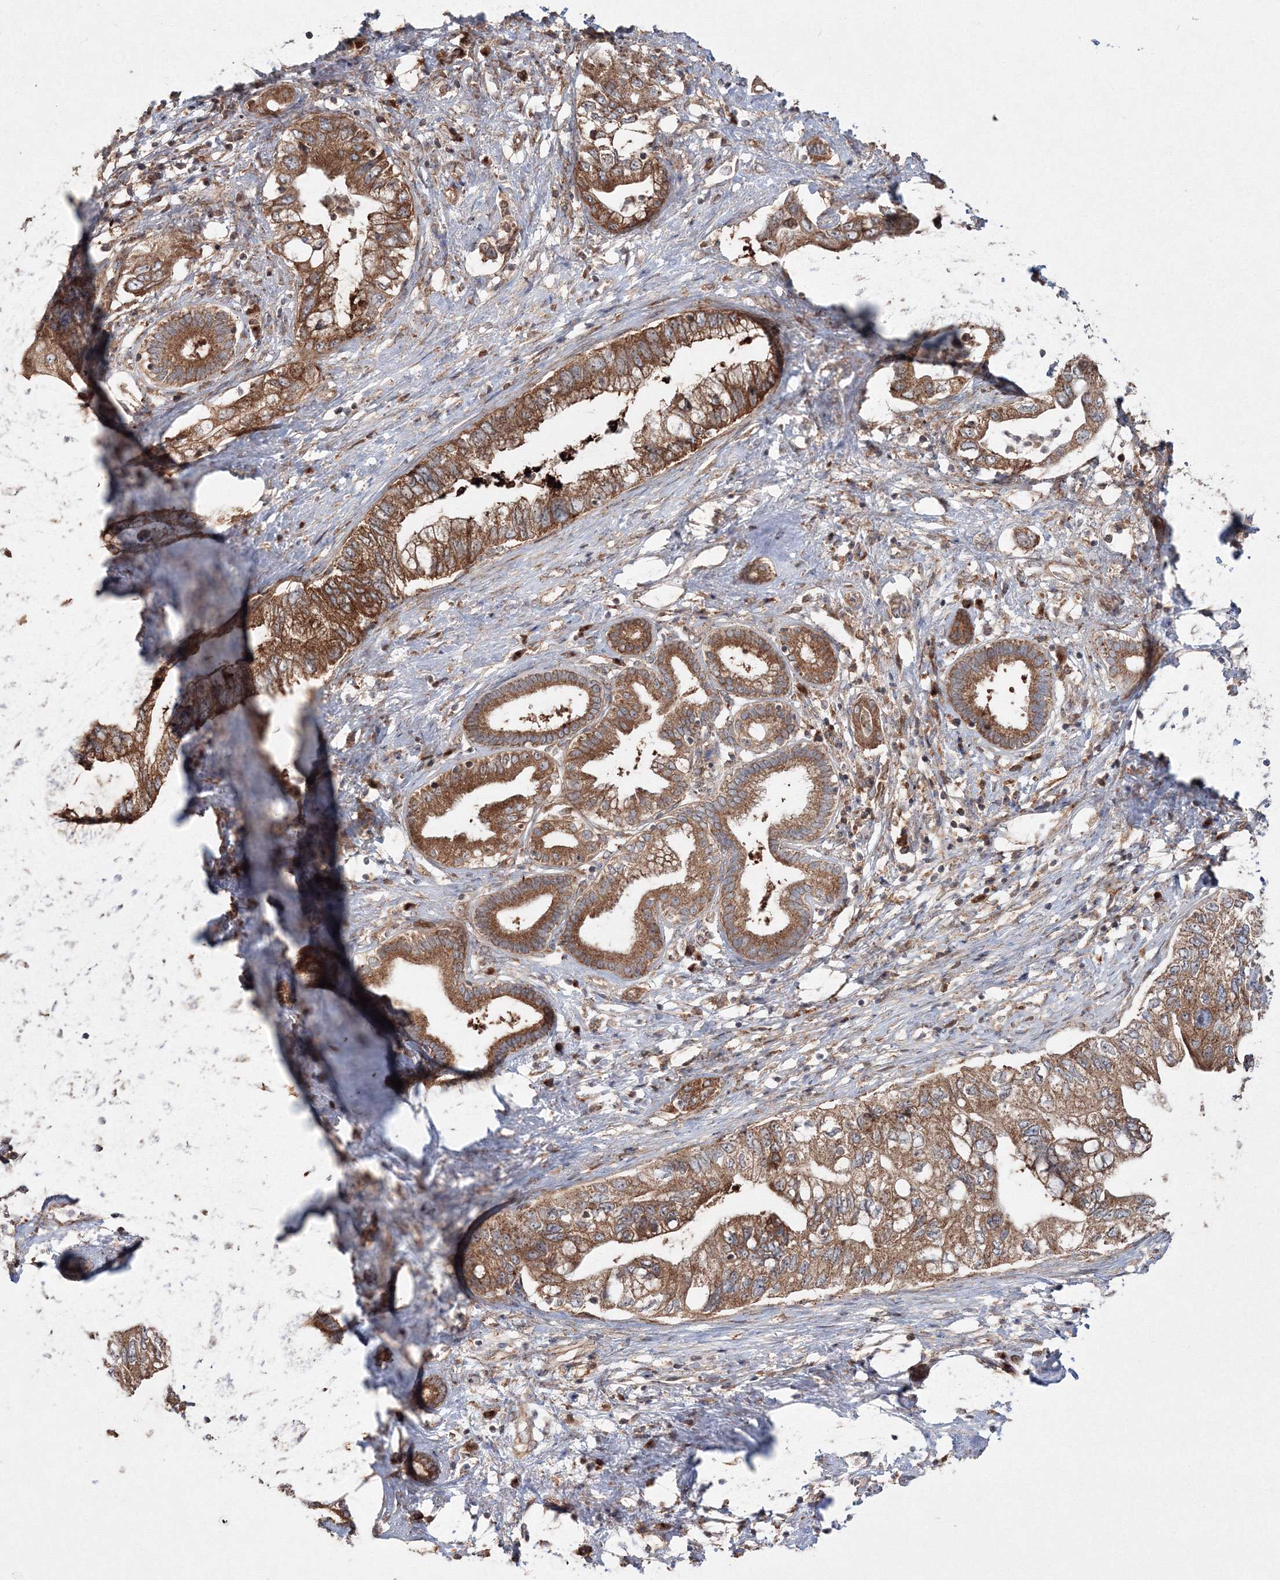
{"staining": {"intensity": "strong", "quantity": ">75%", "location": "cytoplasmic/membranous"}, "tissue": "pancreatic cancer", "cell_type": "Tumor cells", "image_type": "cancer", "snomed": [{"axis": "morphology", "description": "Adenocarcinoma, NOS"}, {"axis": "topography", "description": "Pancreas"}], "caption": "Brown immunohistochemical staining in adenocarcinoma (pancreatic) reveals strong cytoplasmic/membranous expression in about >75% of tumor cells.", "gene": "PEX13", "patient": {"sex": "female", "age": 73}}